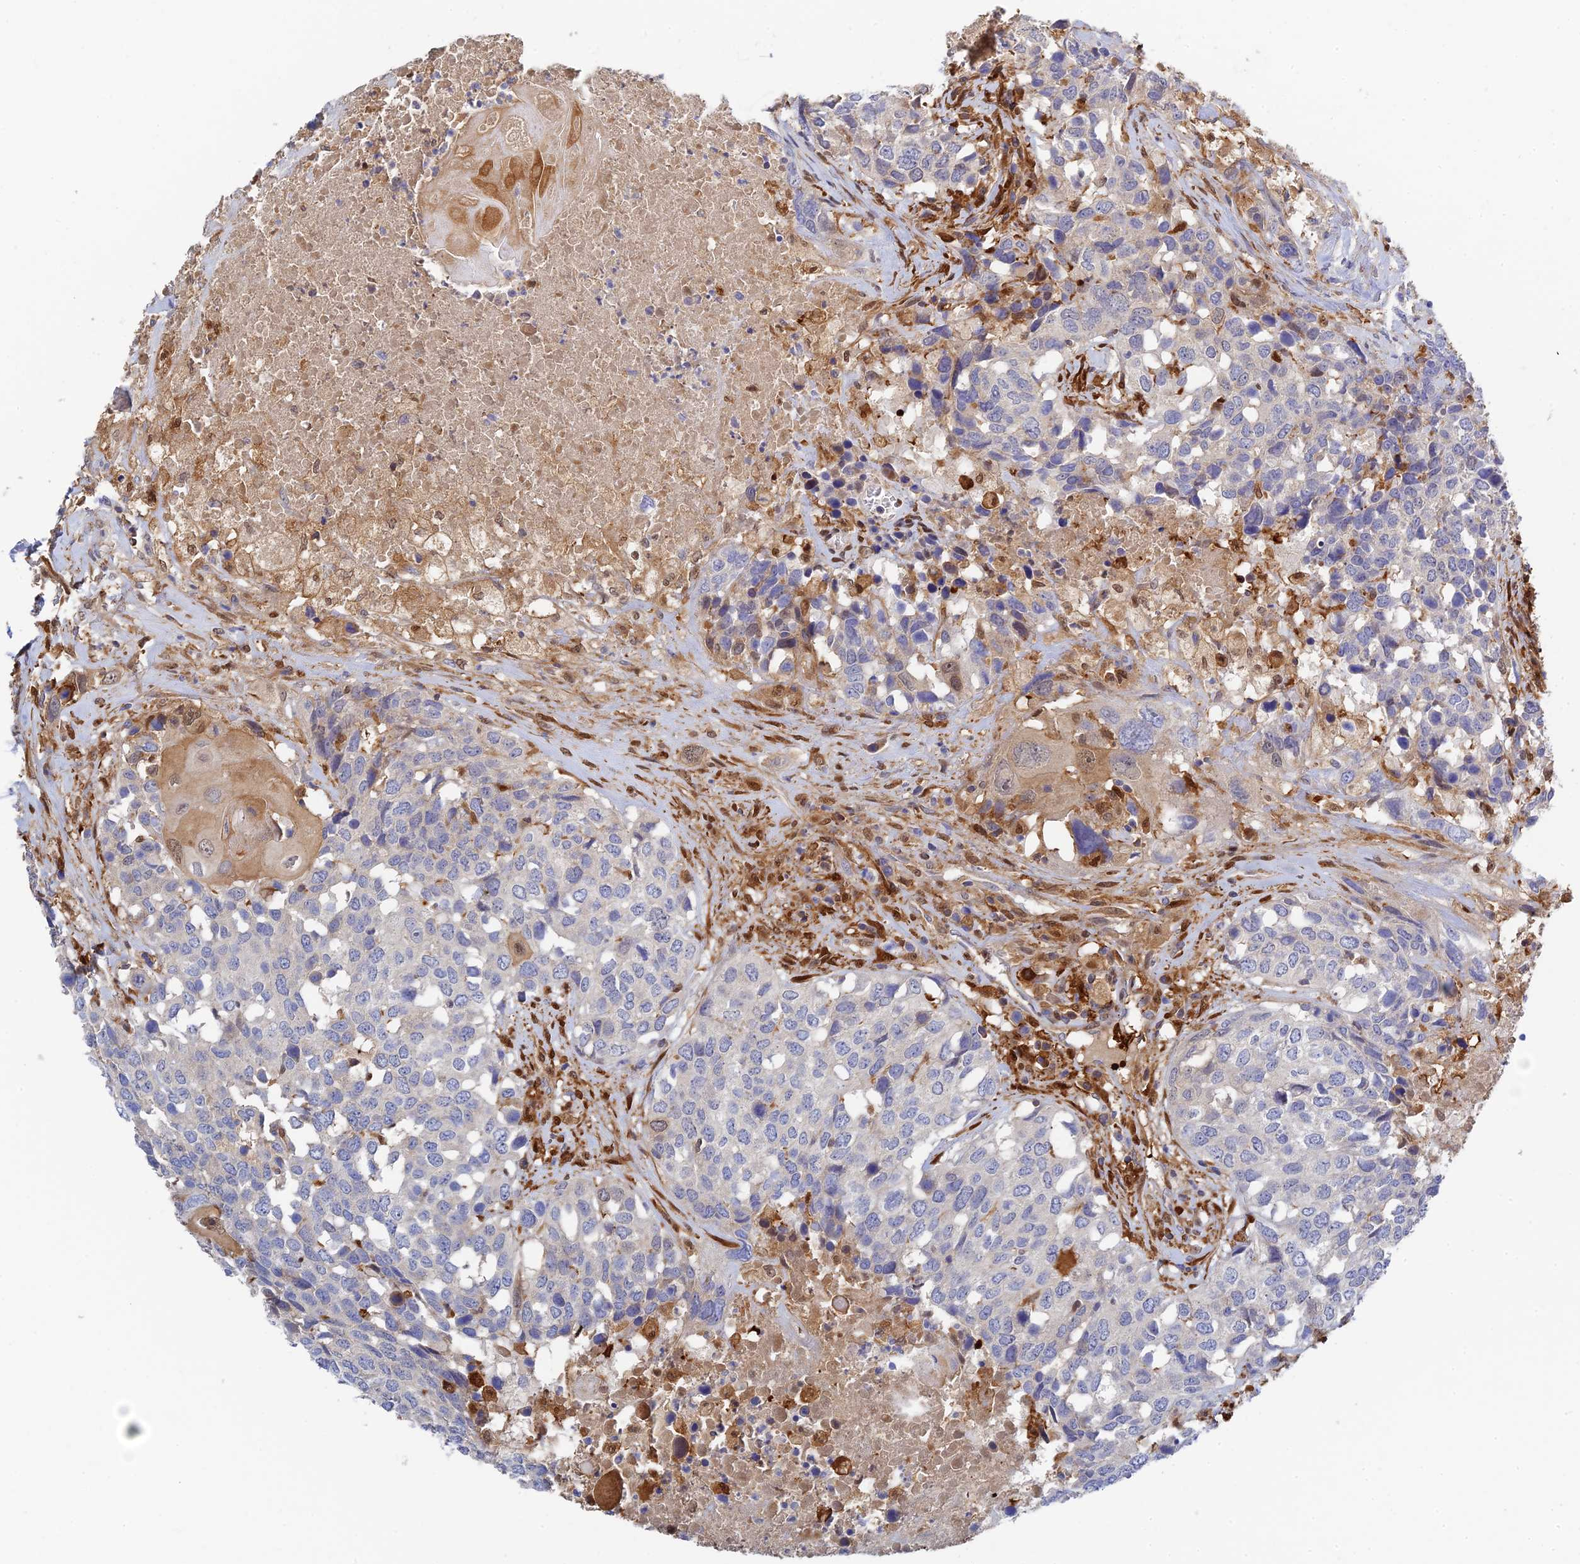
{"staining": {"intensity": "negative", "quantity": "none", "location": "none"}, "tissue": "head and neck cancer", "cell_type": "Tumor cells", "image_type": "cancer", "snomed": [{"axis": "morphology", "description": "Squamous cell carcinoma, NOS"}, {"axis": "topography", "description": "Head-Neck"}], "caption": "This is a image of immunohistochemistry (IHC) staining of head and neck squamous cell carcinoma, which shows no staining in tumor cells.", "gene": "SPATA5L1", "patient": {"sex": "male", "age": 66}}